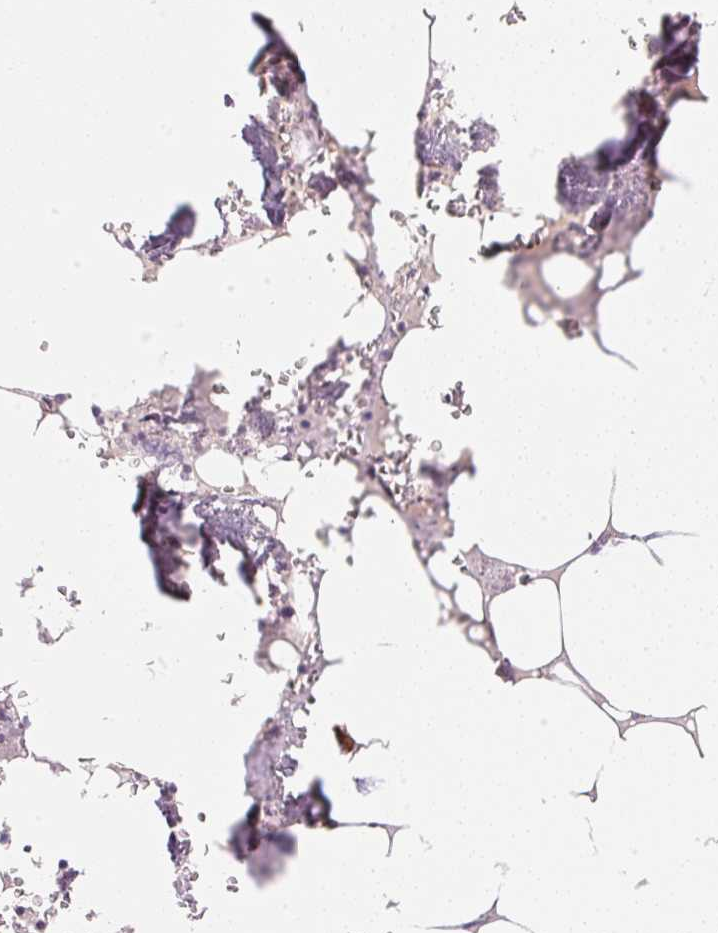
{"staining": {"intensity": "negative", "quantity": "none", "location": "none"}, "tissue": "bone marrow", "cell_type": "Hematopoietic cells", "image_type": "normal", "snomed": [{"axis": "morphology", "description": "Normal tissue, NOS"}, {"axis": "topography", "description": "Bone marrow"}], "caption": "The histopathology image demonstrates no significant expression in hematopoietic cells of bone marrow.", "gene": "HOXB13", "patient": {"sex": "male", "age": 54}}